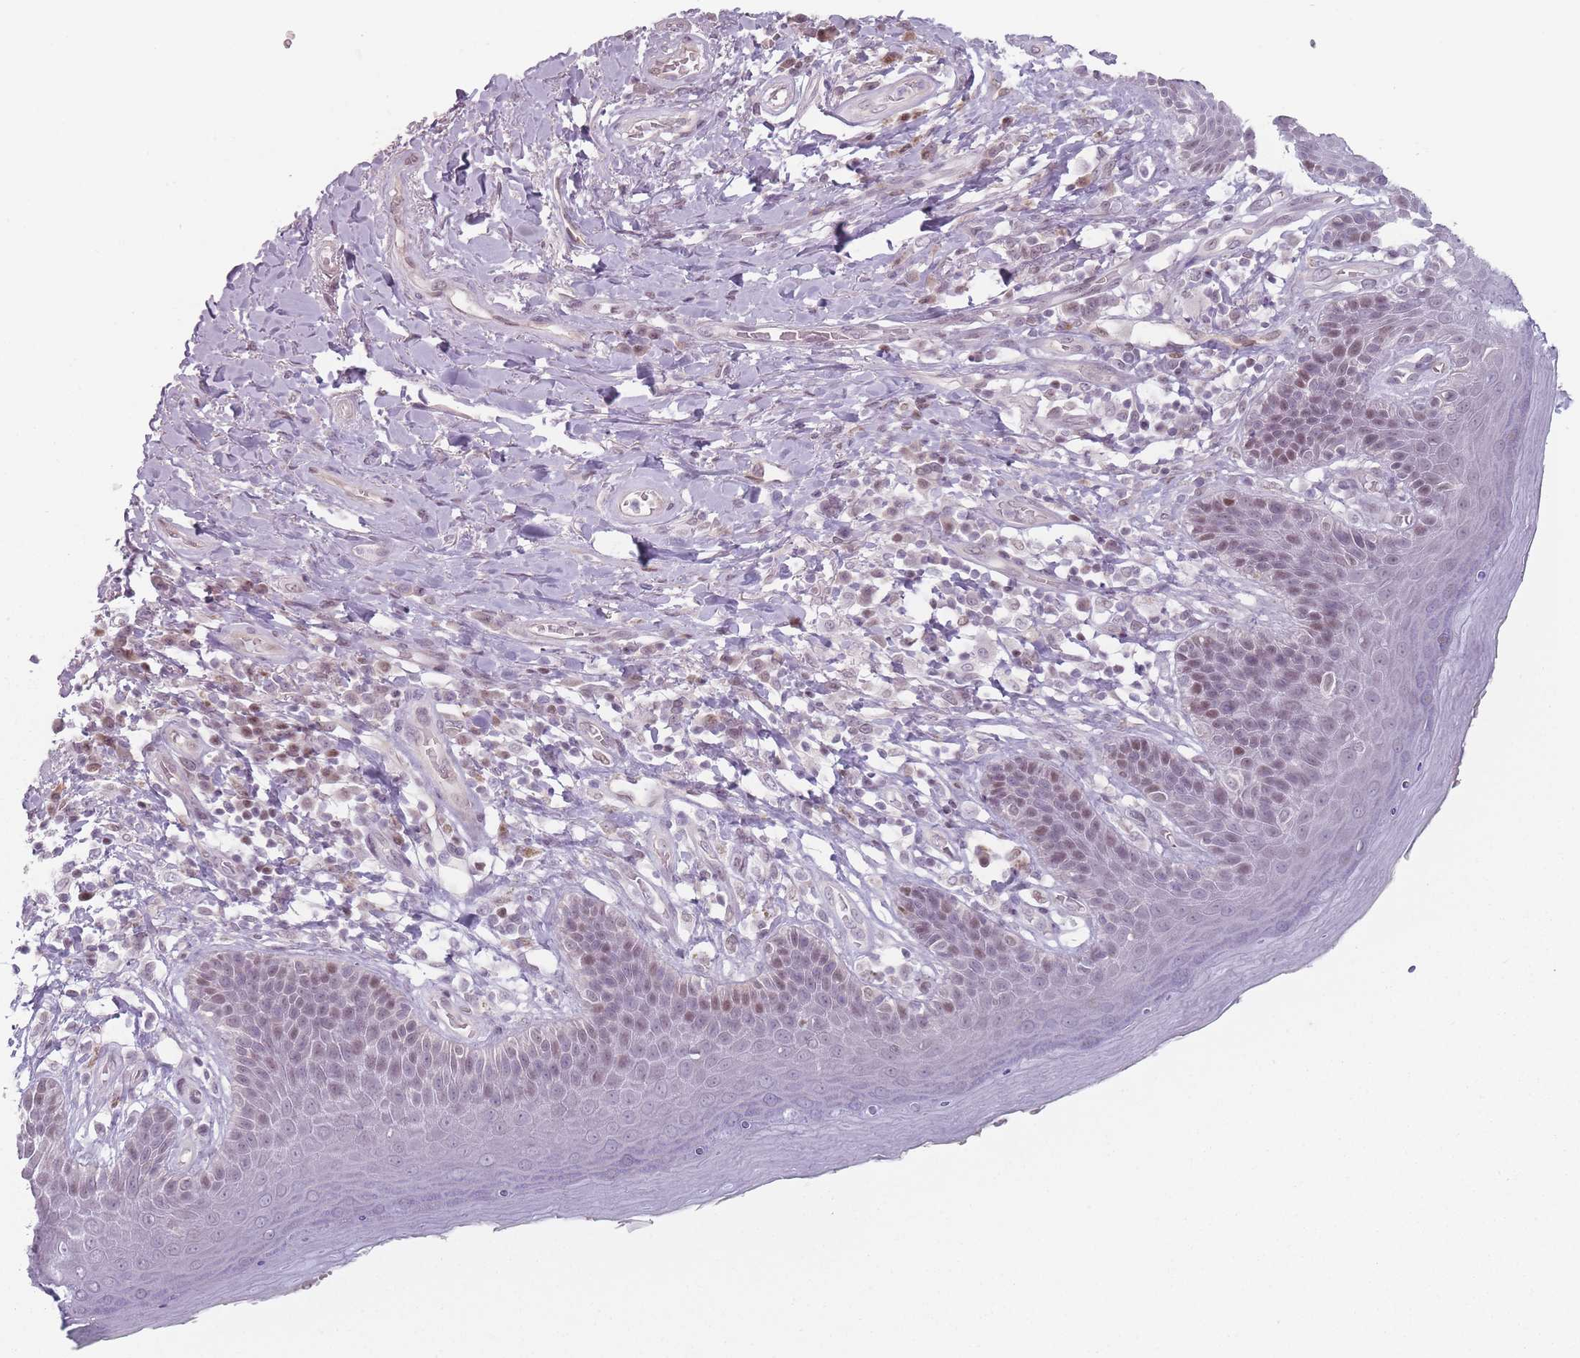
{"staining": {"intensity": "weak", "quantity": "25%-75%", "location": "nuclear"}, "tissue": "skin", "cell_type": "Epidermal cells", "image_type": "normal", "snomed": [{"axis": "morphology", "description": "Normal tissue, NOS"}, {"axis": "topography", "description": "Anal"}], "caption": "Brown immunohistochemical staining in unremarkable skin displays weak nuclear expression in about 25%-75% of epidermal cells.", "gene": "SH3BGRL2", "patient": {"sex": "female", "age": 89}}